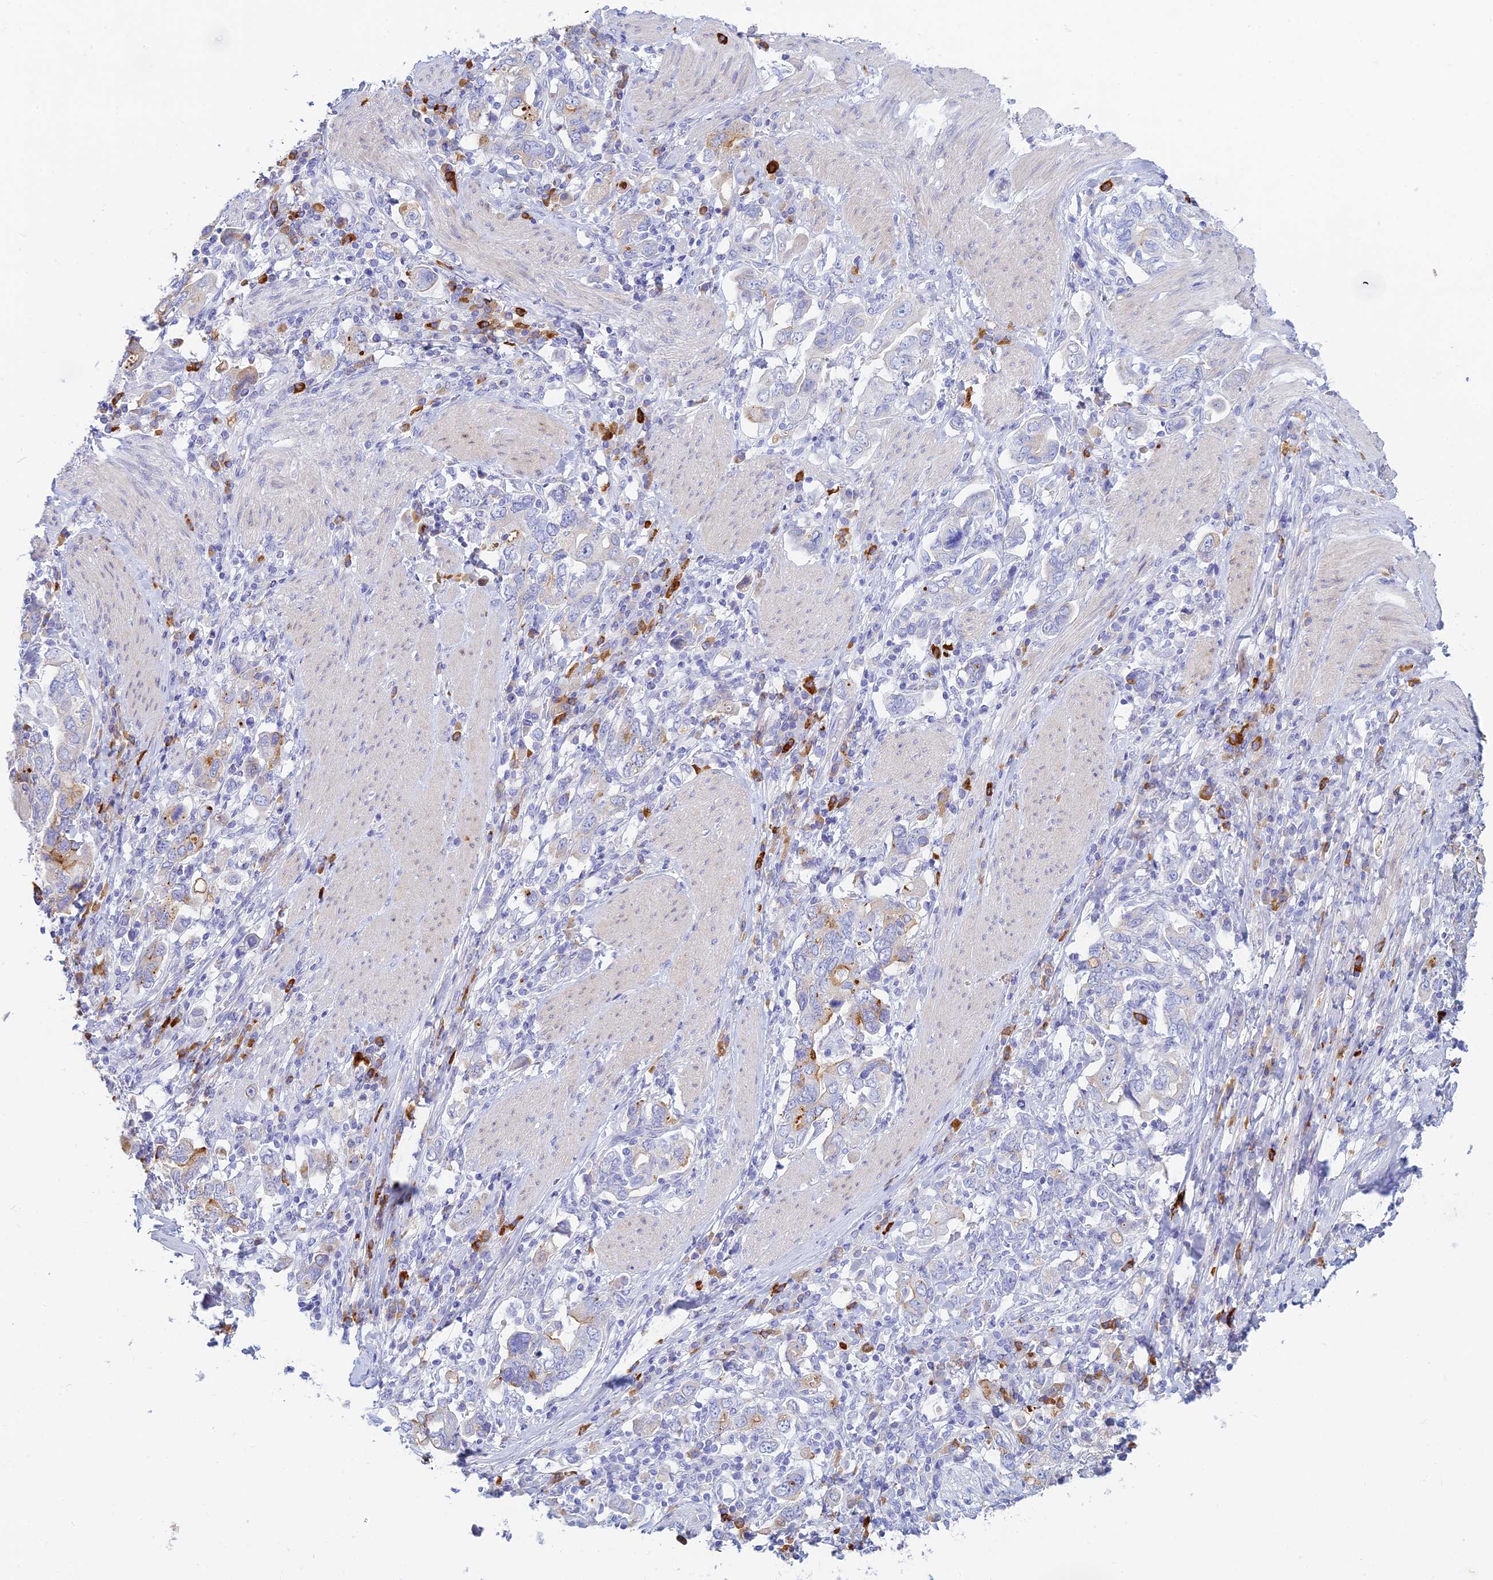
{"staining": {"intensity": "negative", "quantity": "none", "location": "none"}, "tissue": "stomach cancer", "cell_type": "Tumor cells", "image_type": "cancer", "snomed": [{"axis": "morphology", "description": "Adenocarcinoma, NOS"}, {"axis": "topography", "description": "Stomach, upper"}, {"axis": "topography", "description": "Stomach"}], "caption": "This is an immunohistochemistry (IHC) histopathology image of human adenocarcinoma (stomach). There is no staining in tumor cells.", "gene": "CEP152", "patient": {"sex": "male", "age": 62}}